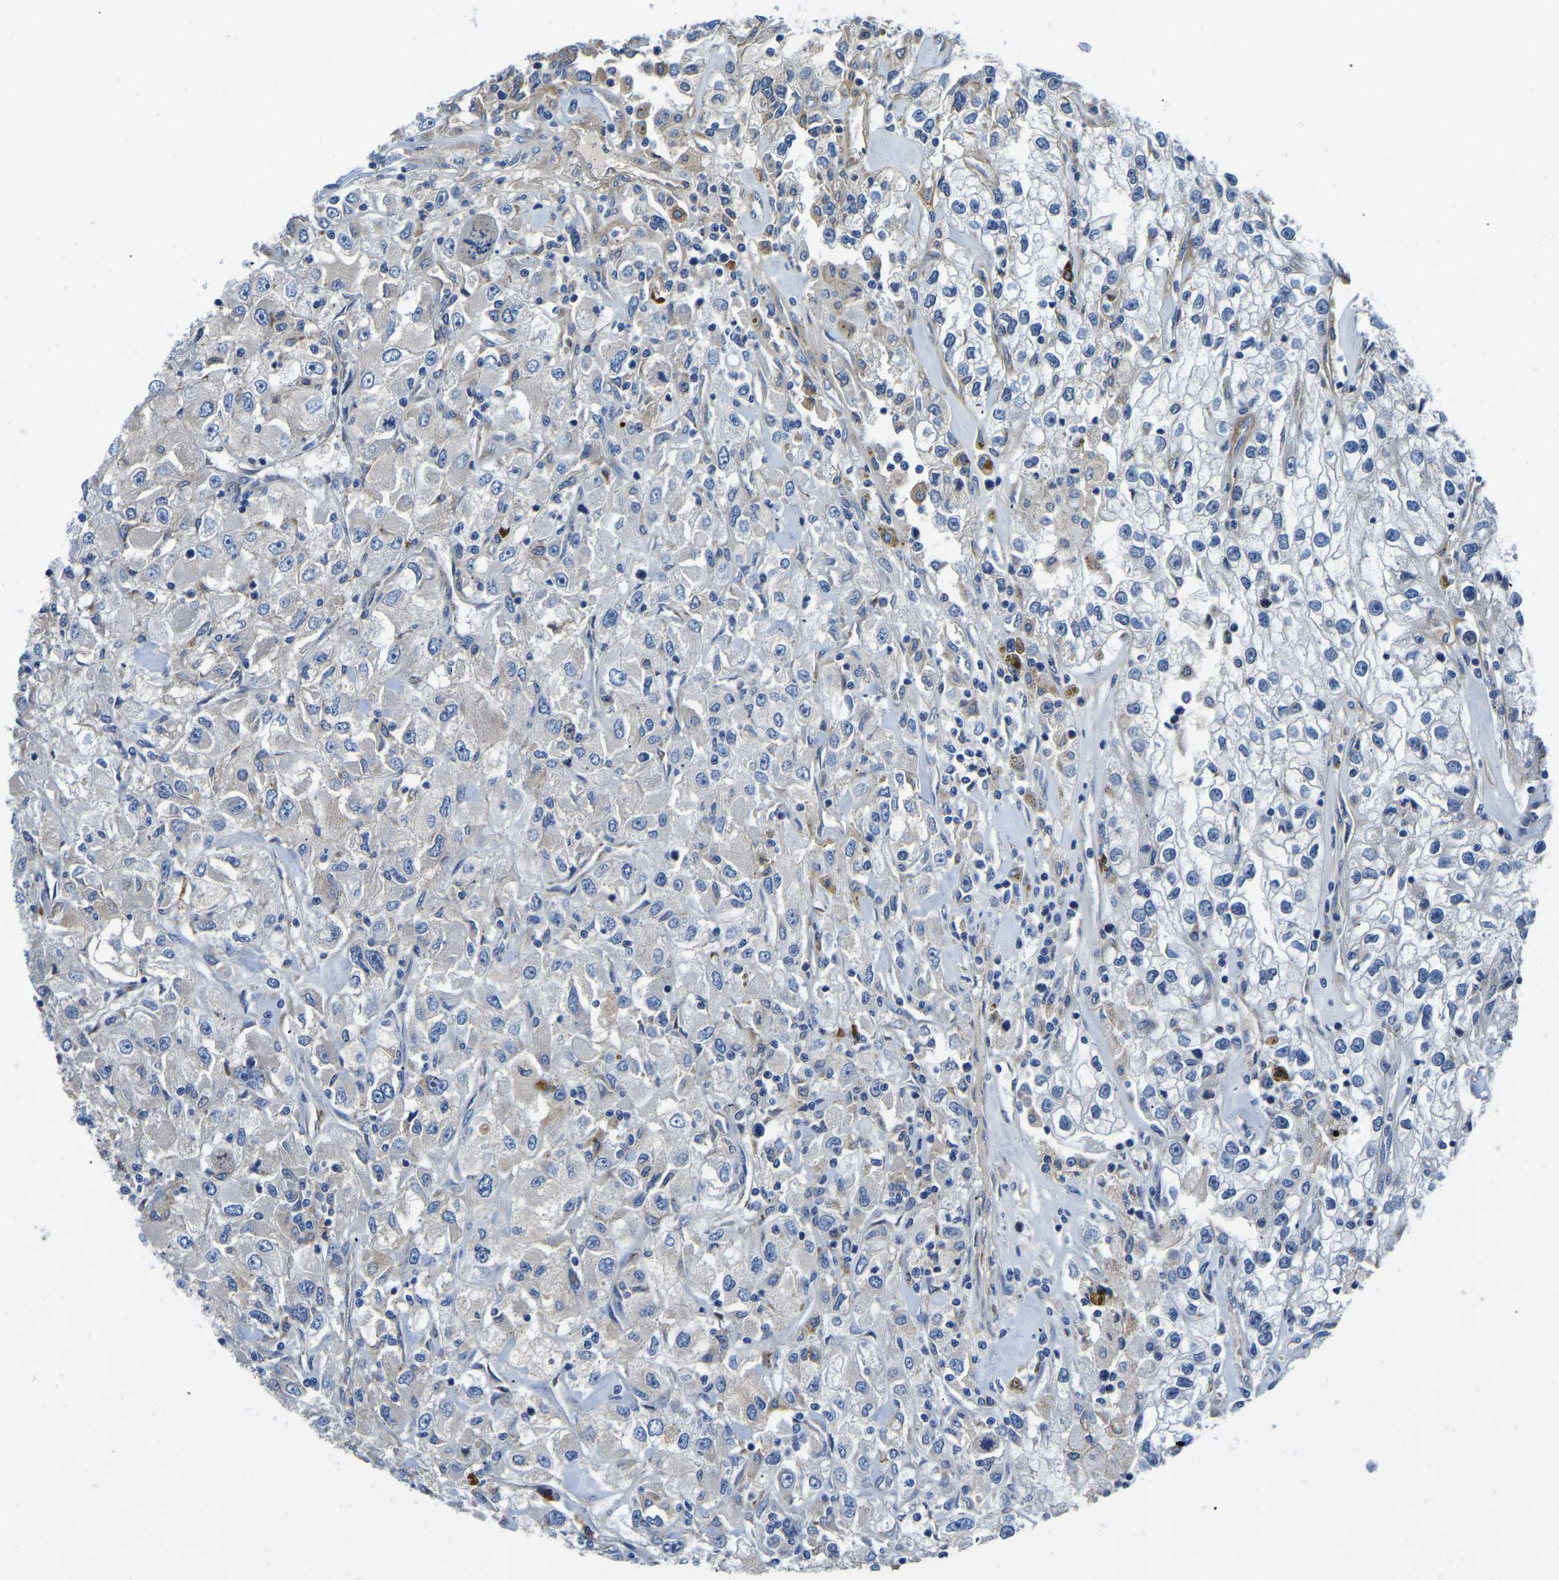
{"staining": {"intensity": "negative", "quantity": "none", "location": "none"}, "tissue": "renal cancer", "cell_type": "Tumor cells", "image_type": "cancer", "snomed": [{"axis": "morphology", "description": "Adenocarcinoma, NOS"}, {"axis": "topography", "description": "Kidney"}], "caption": "DAB immunohistochemical staining of human adenocarcinoma (renal) reveals no significant staining in tumor cells.", "gene": "LIAS", "patient": {"sex": "female", "age": 52}}